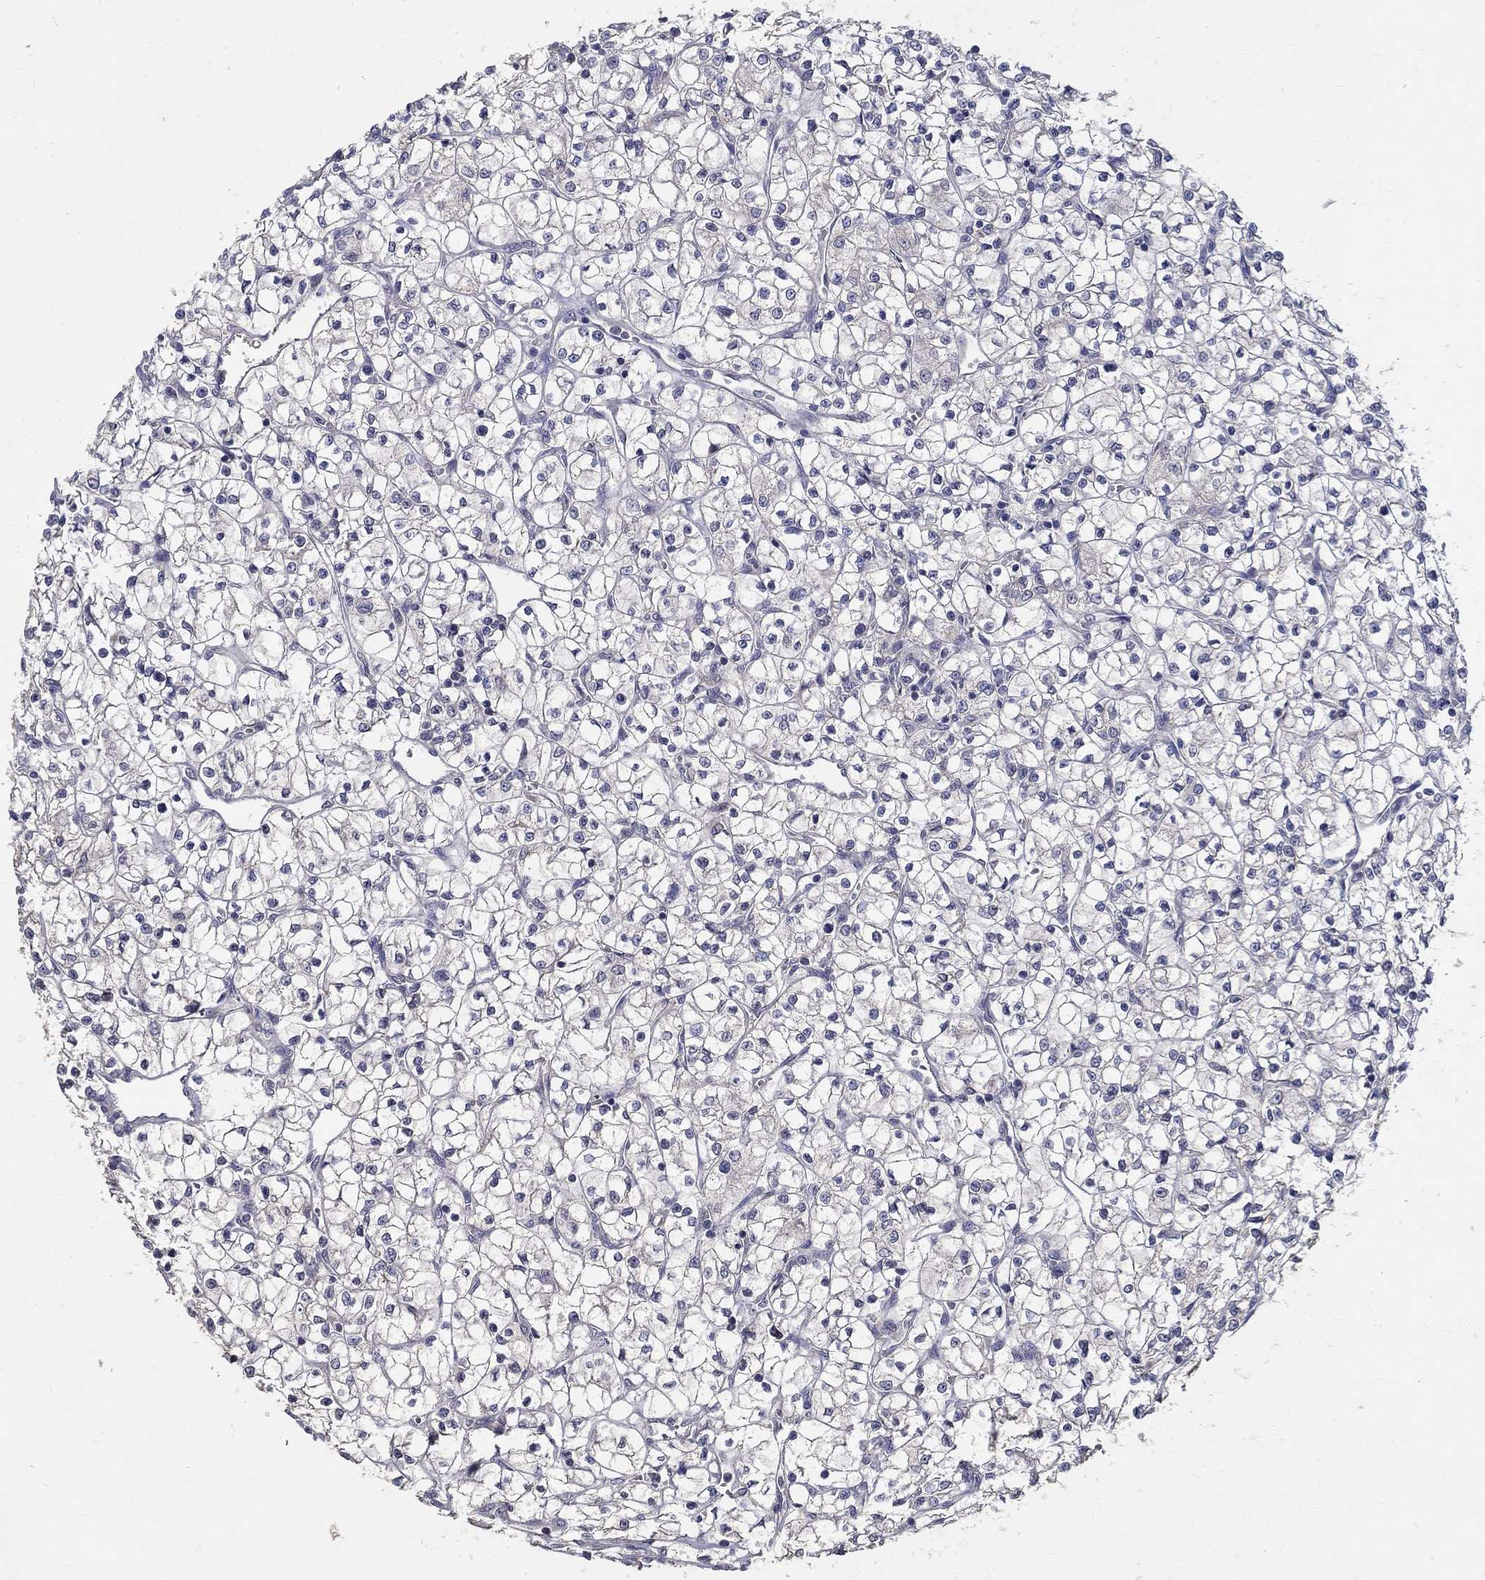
{"staining": {"intensity": "negative", "quantity": "none", "location": "none"}, "tissue": "renal cancer", "cell_type": "Tumor cells", "image_type": "cancer", "snomed": [{"axis": "morphology", "description": "Adenocarcinoma, NOS"}, {"axis": "topography", "description": "Kidney"}], "caption": "Immunohistochemistry histopathology image of human adenocarcinoma (renal) stained for a protein (brown), which shows no expression in tumor cells.", "gene": "PROZ", "patient": {"sex": "female", "age": 64}}